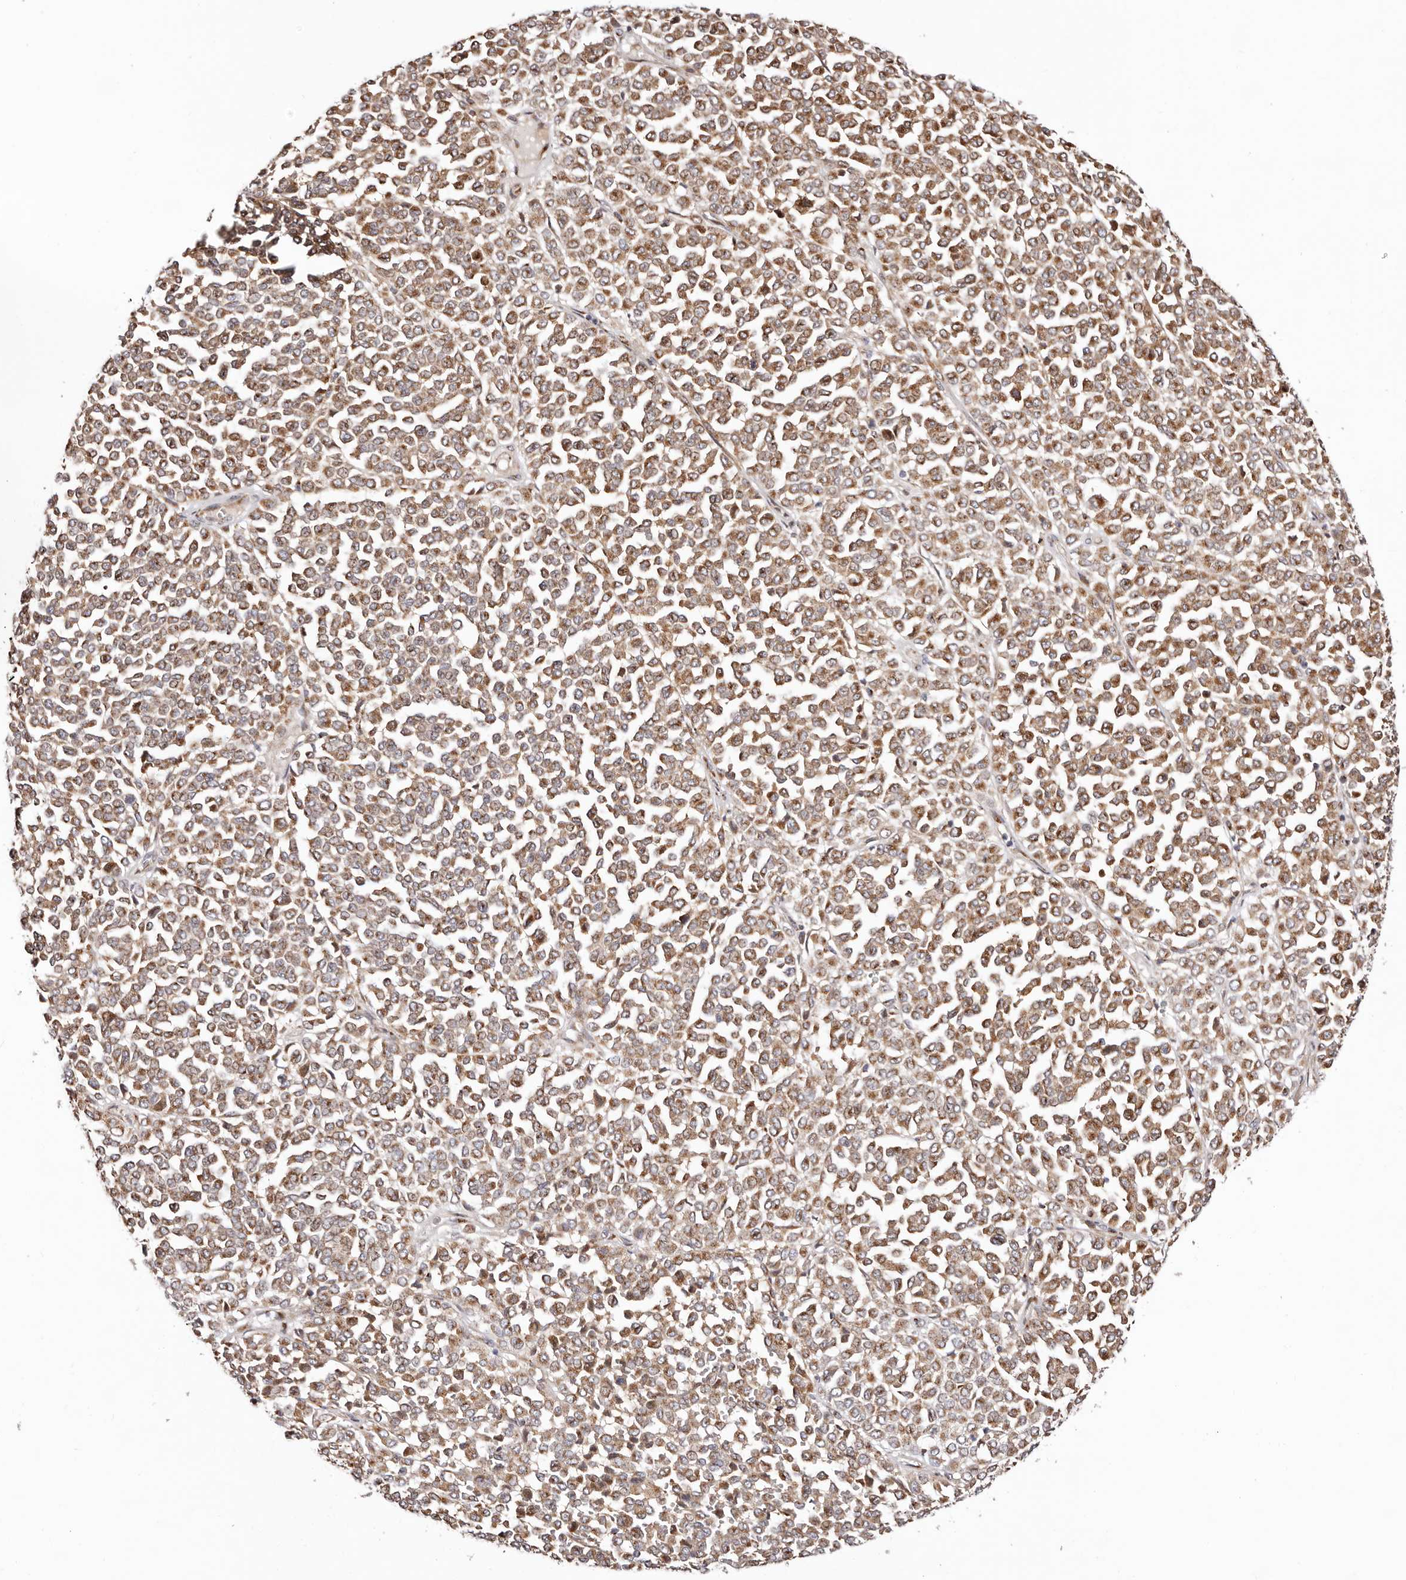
{"staining": {"intensity": "moderate", "quantity": ">75%", "location": "cytoplasmic/membranous"}, "tissue": "melanoma", "cell_type": "Tumor cells", "image_type": "cancer", "snomed": [{"axis": "morphology", "description": "Malignant melanoma, Metastatic site"}, {"axis": "topography", "description": "Pancreas"}], "caption": "This photomicrograph shows IHC staining of melanoma, with medium moderate cytoplasmic/membranous expression in approximately >75% of tumor cells.", "gene": "MAPK6", "patient": {"sex": "female", "age": 30}}